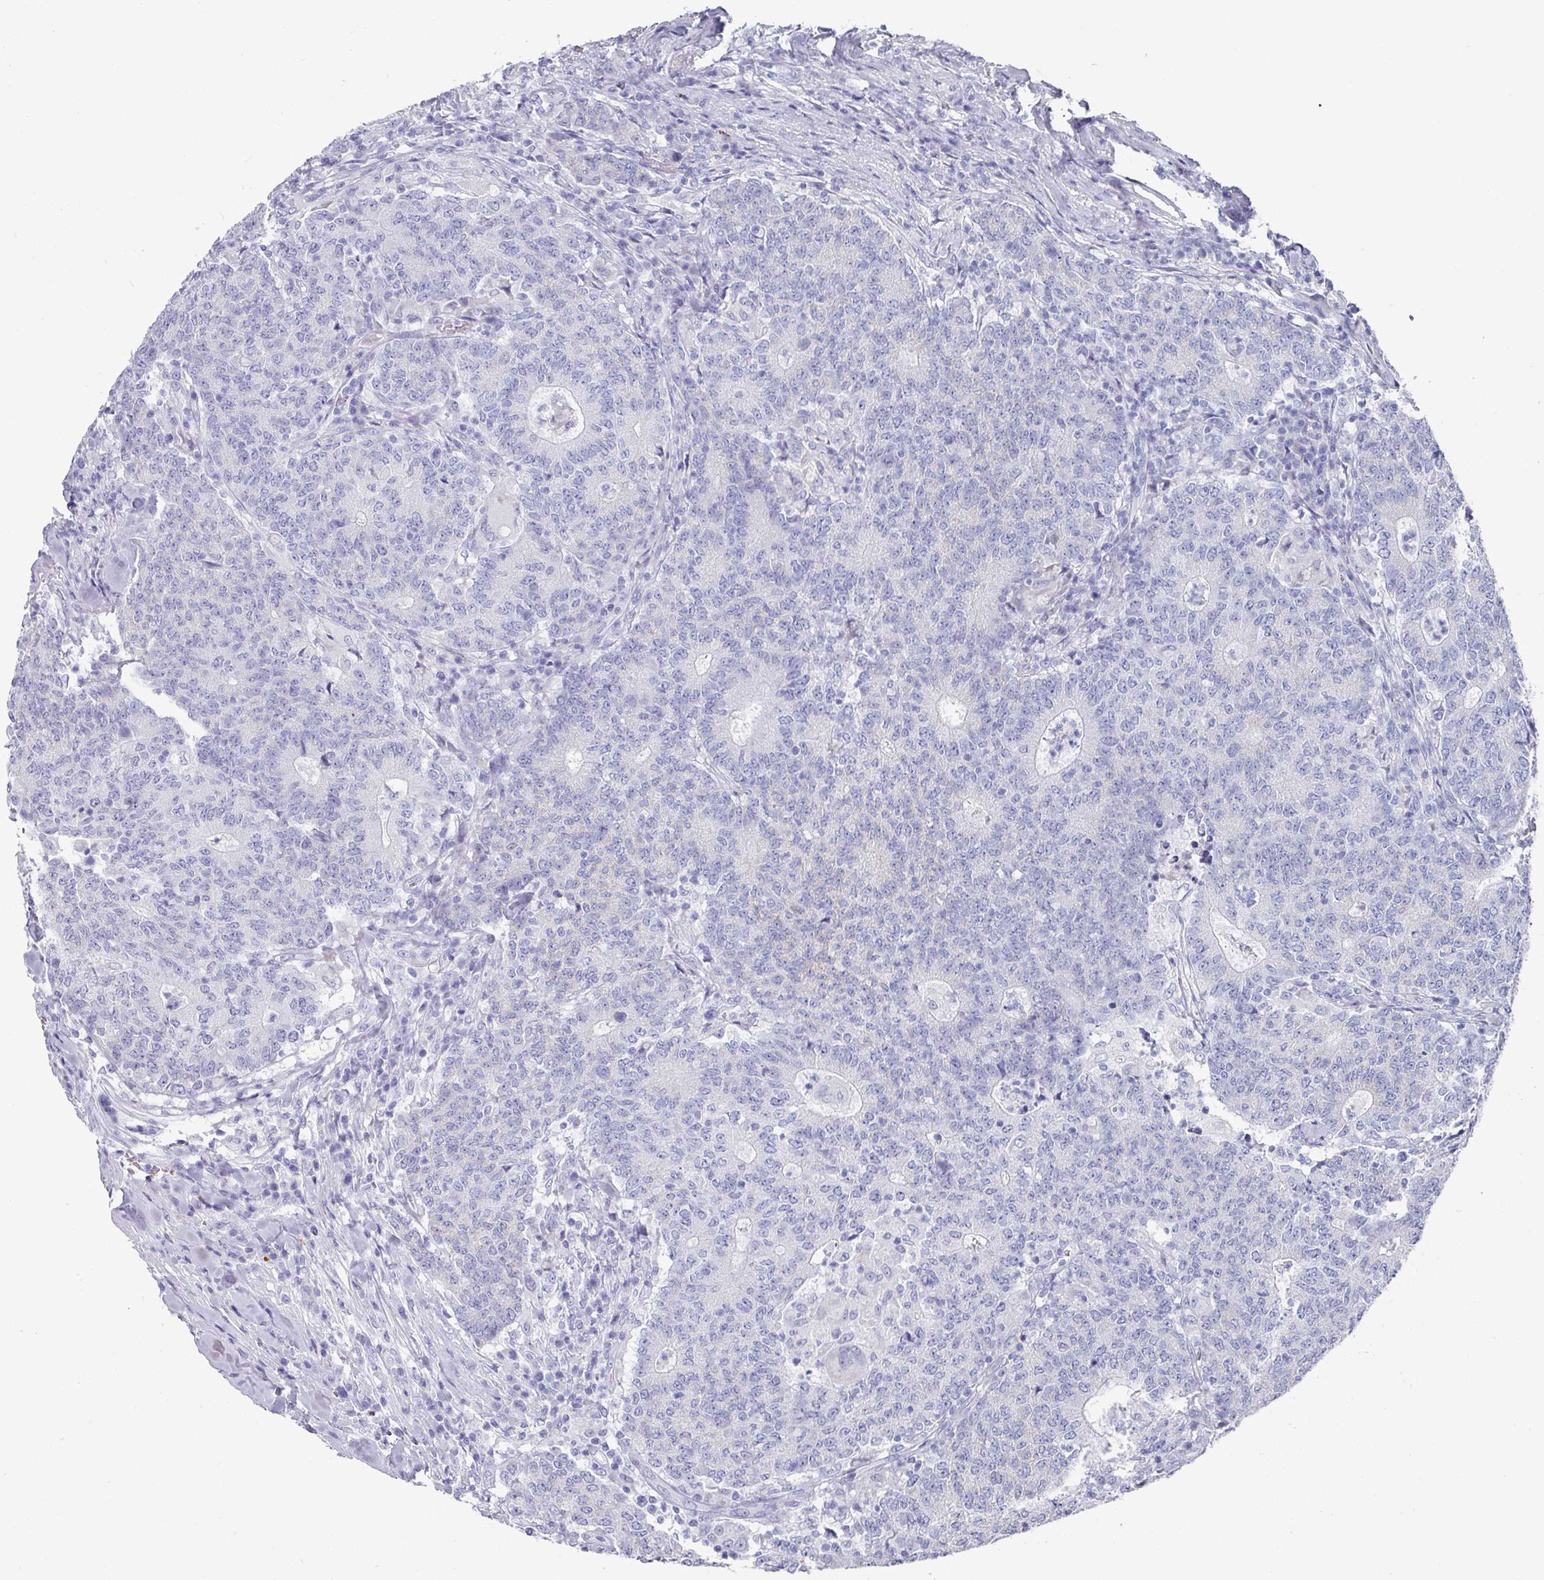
{"staining": {"intensity": "negative", "quantity": "none", "location": "none"}, "tissue": "colorectal cancer", "cell_type": "Tumor cells", "image_type": "cancer", "snomed": [{"axis": "morphology", "description": "Adenocarcinoma, NOS"}, {"axis": "topography", "description": "Colon"}], "caption": "High power microscopy image of an IHC image of colorectal cancer (adenocarcinoma), revealing no significant positivity in tumor cells.", "gene": "SETBP1", "patient": {"sex": "female", "age": 75}}